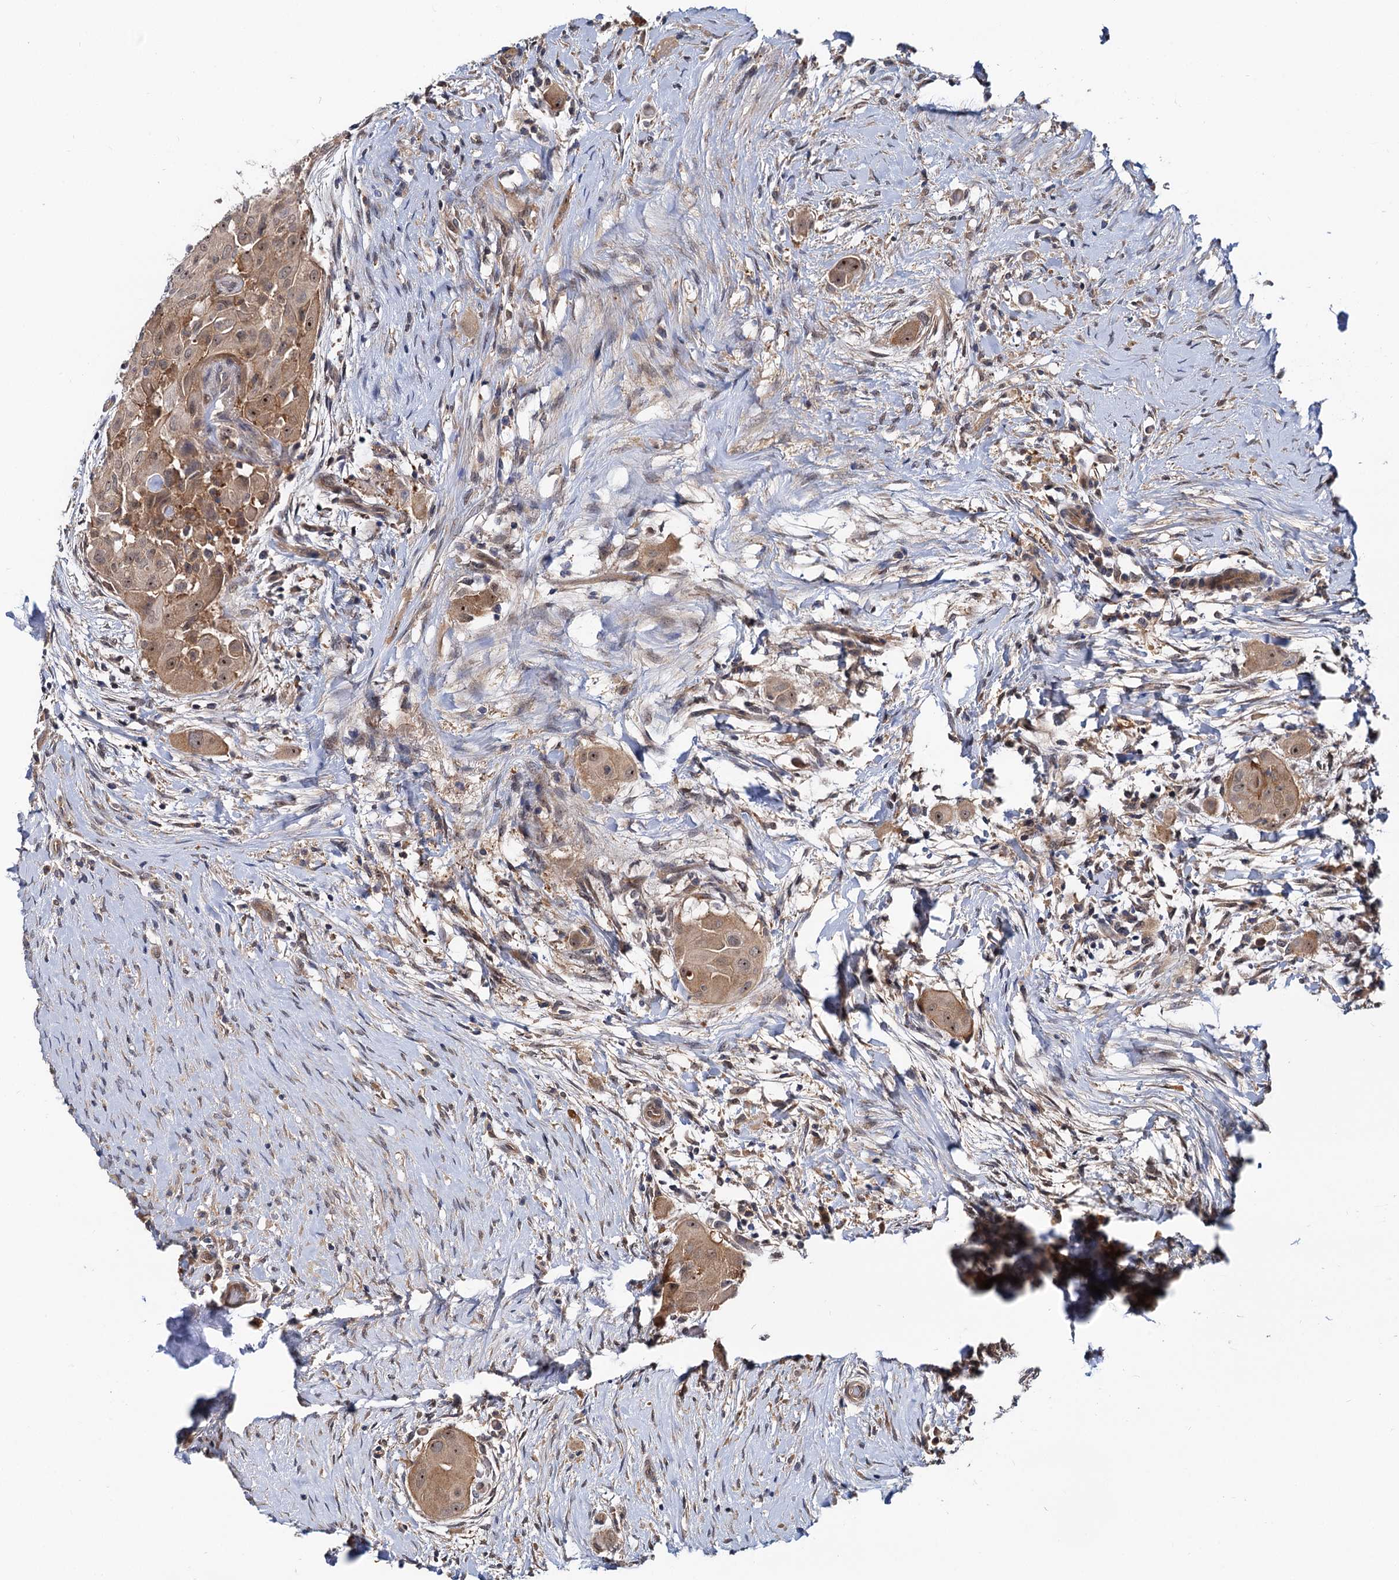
{"staining": {"intensity": "weak", "quantity": ">75%", "location": "cytoplasmic/membranous,nuclear"}, "tissue": "thyroid cancer", "cell_type": "Tumor cells", "image_type": "cancer", "snomed": [{"axis": "morphology", "description": "Papillary adenocarcinoma, NOS"}, {"axis": "topography", "description": "Thyroid gland"}], "caption": "The image shows immunohistochemical staining of thyroid cancer. There is weak cytoplasmic/membranous and nuclear expression is identified in approximately >75% of tumor cells.", "gene": "SNX15", "patient": {"sex": "female", "age": 59}}